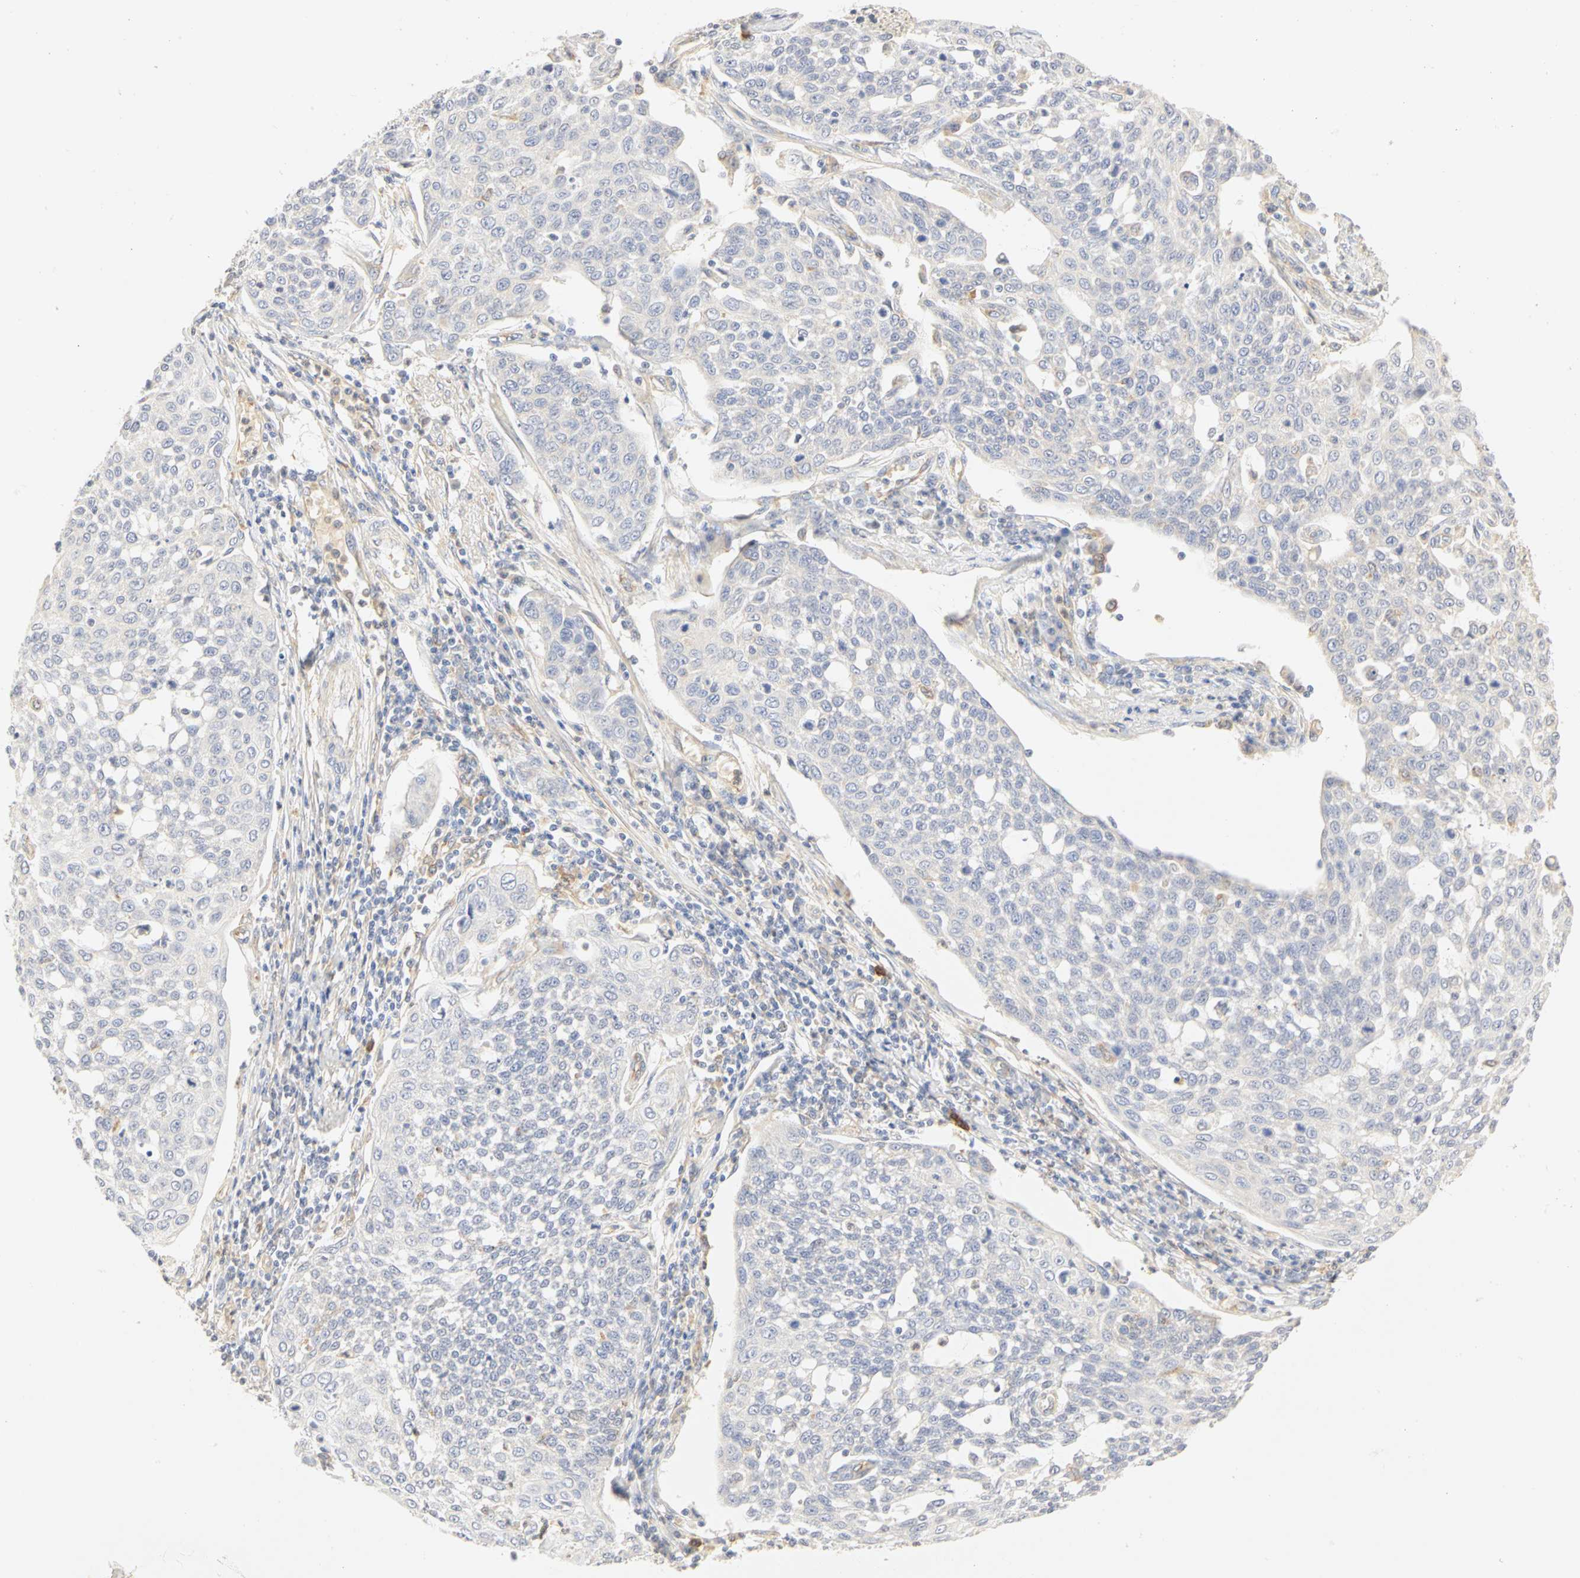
{"staining": {"intensity": "weak", "quantity": "25%-75%", "location": "cytoplasmic/membranous"}, "tissue": "cervical cancer", "cell_type": "Tumor cells", "image_type": "cancer", "snomed": [{"axis": "morphology", "description": "Squamous cell carcinoma, NOS"}, {"axis": "topography", "description": "Cervix"}], "caption": "Cervical squamous cell carcinoma stained for a protein (brown) exhibits weak cytoplasmic/membranous positive positivity in about 25%-75% of tumor cells.", "gene": "GNRH2", "patient": {"sex": "female", "age": 34}}